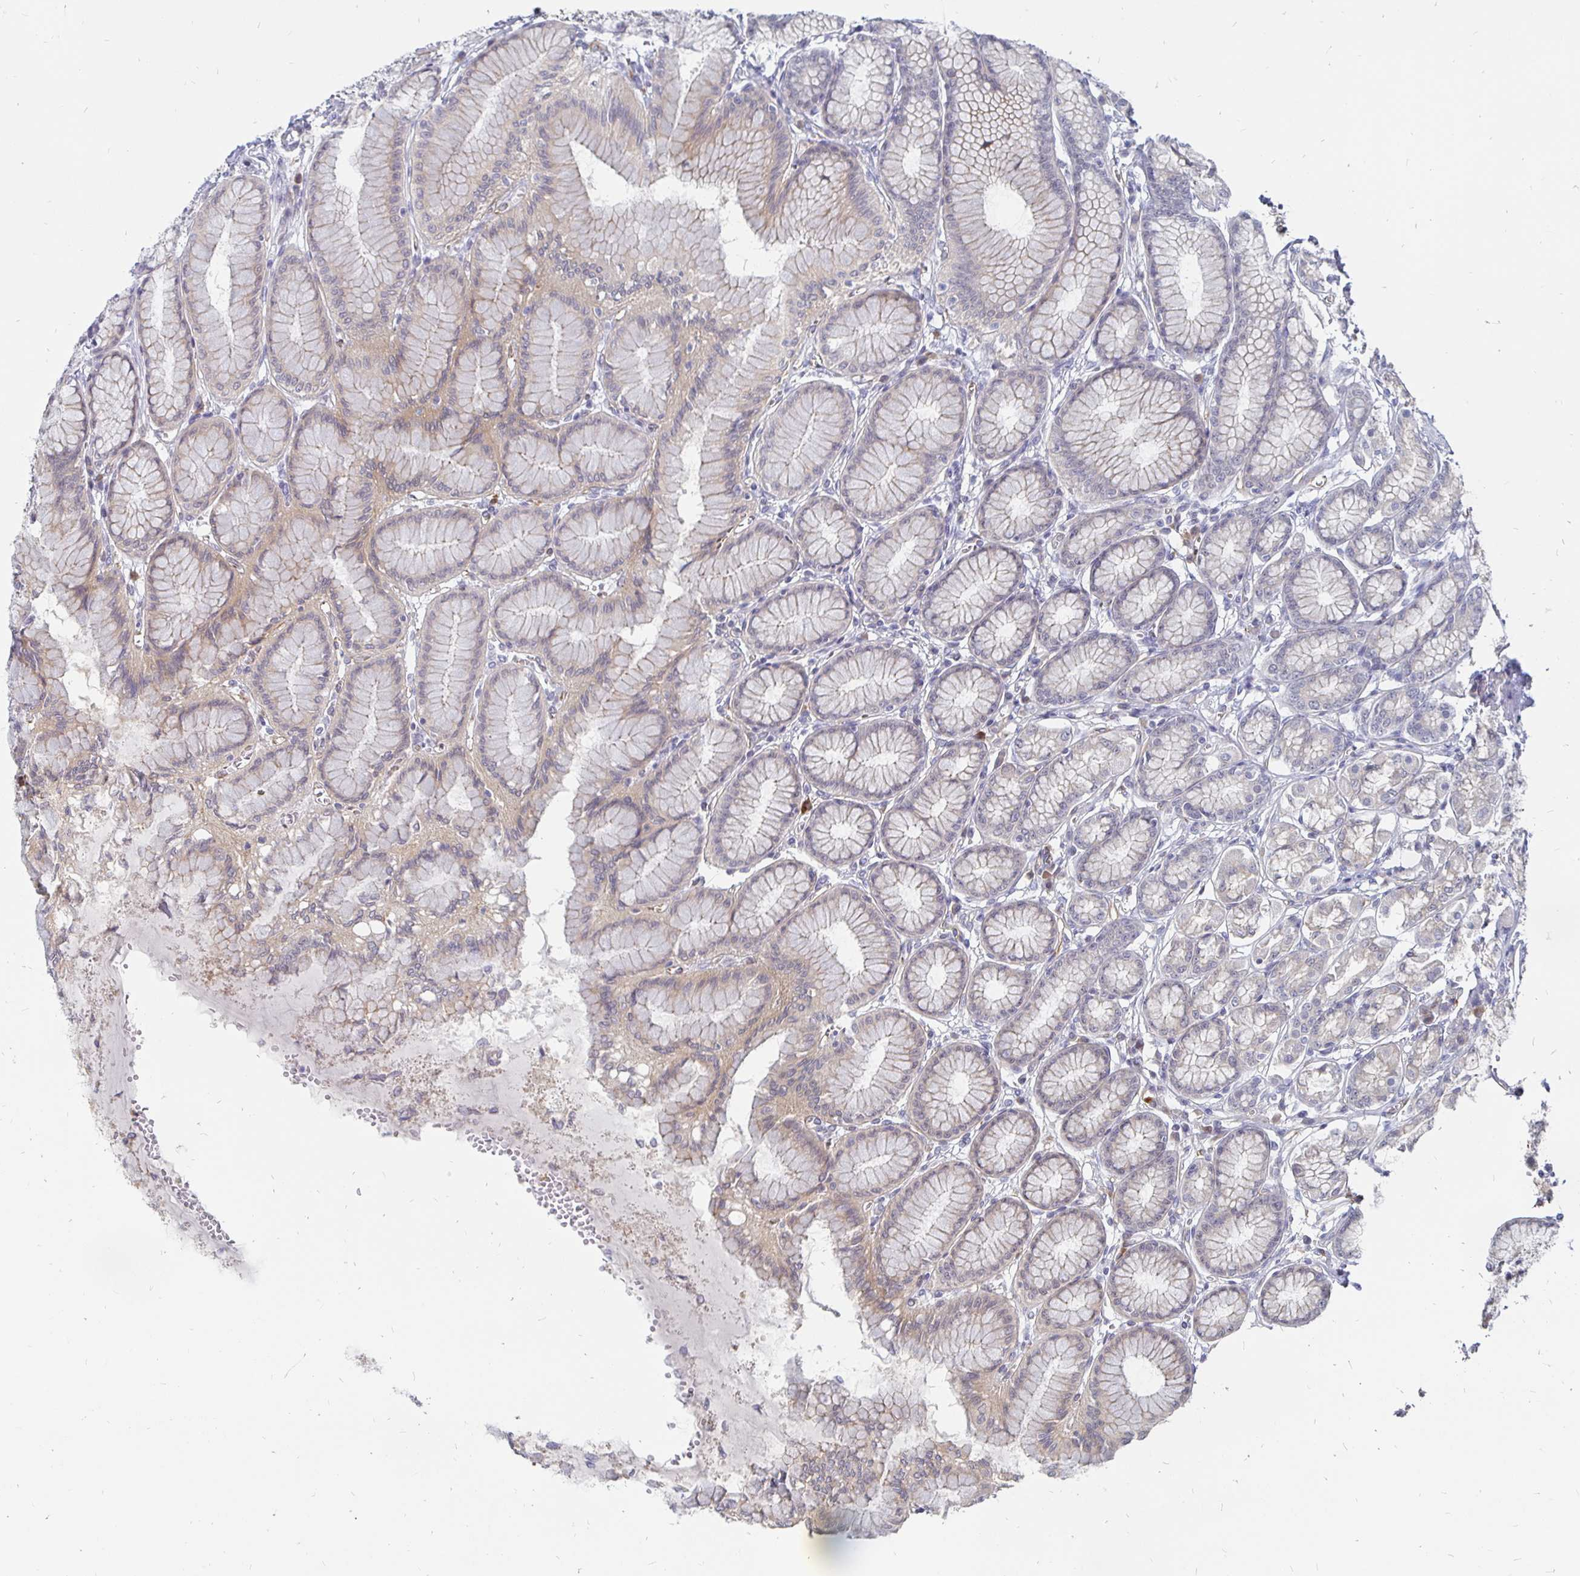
{"staining": {"intensity": "weak", "quantity": "25%-75%", "location": "cytoplasmic/membranous"}, "tissue": "stomach", "cell_type": "Glandular cells", "image_type": "normal", "snomed": [{"axis": "morphology", "description": "Normal tissue, NOS"}, {"axis": "topography", "description": "Stomach"}, {"axis": "topography", "description": "Stomach, lower"}], "caption": "Weak cytoplasmic/membranous positivity is appreciated in approximately 25%-75% of glandular cells in unremarkable stomach. Nuclei are stained in blue.", "gene": "CCDC85A", "patient": {"sex": "male", "age": 76}}